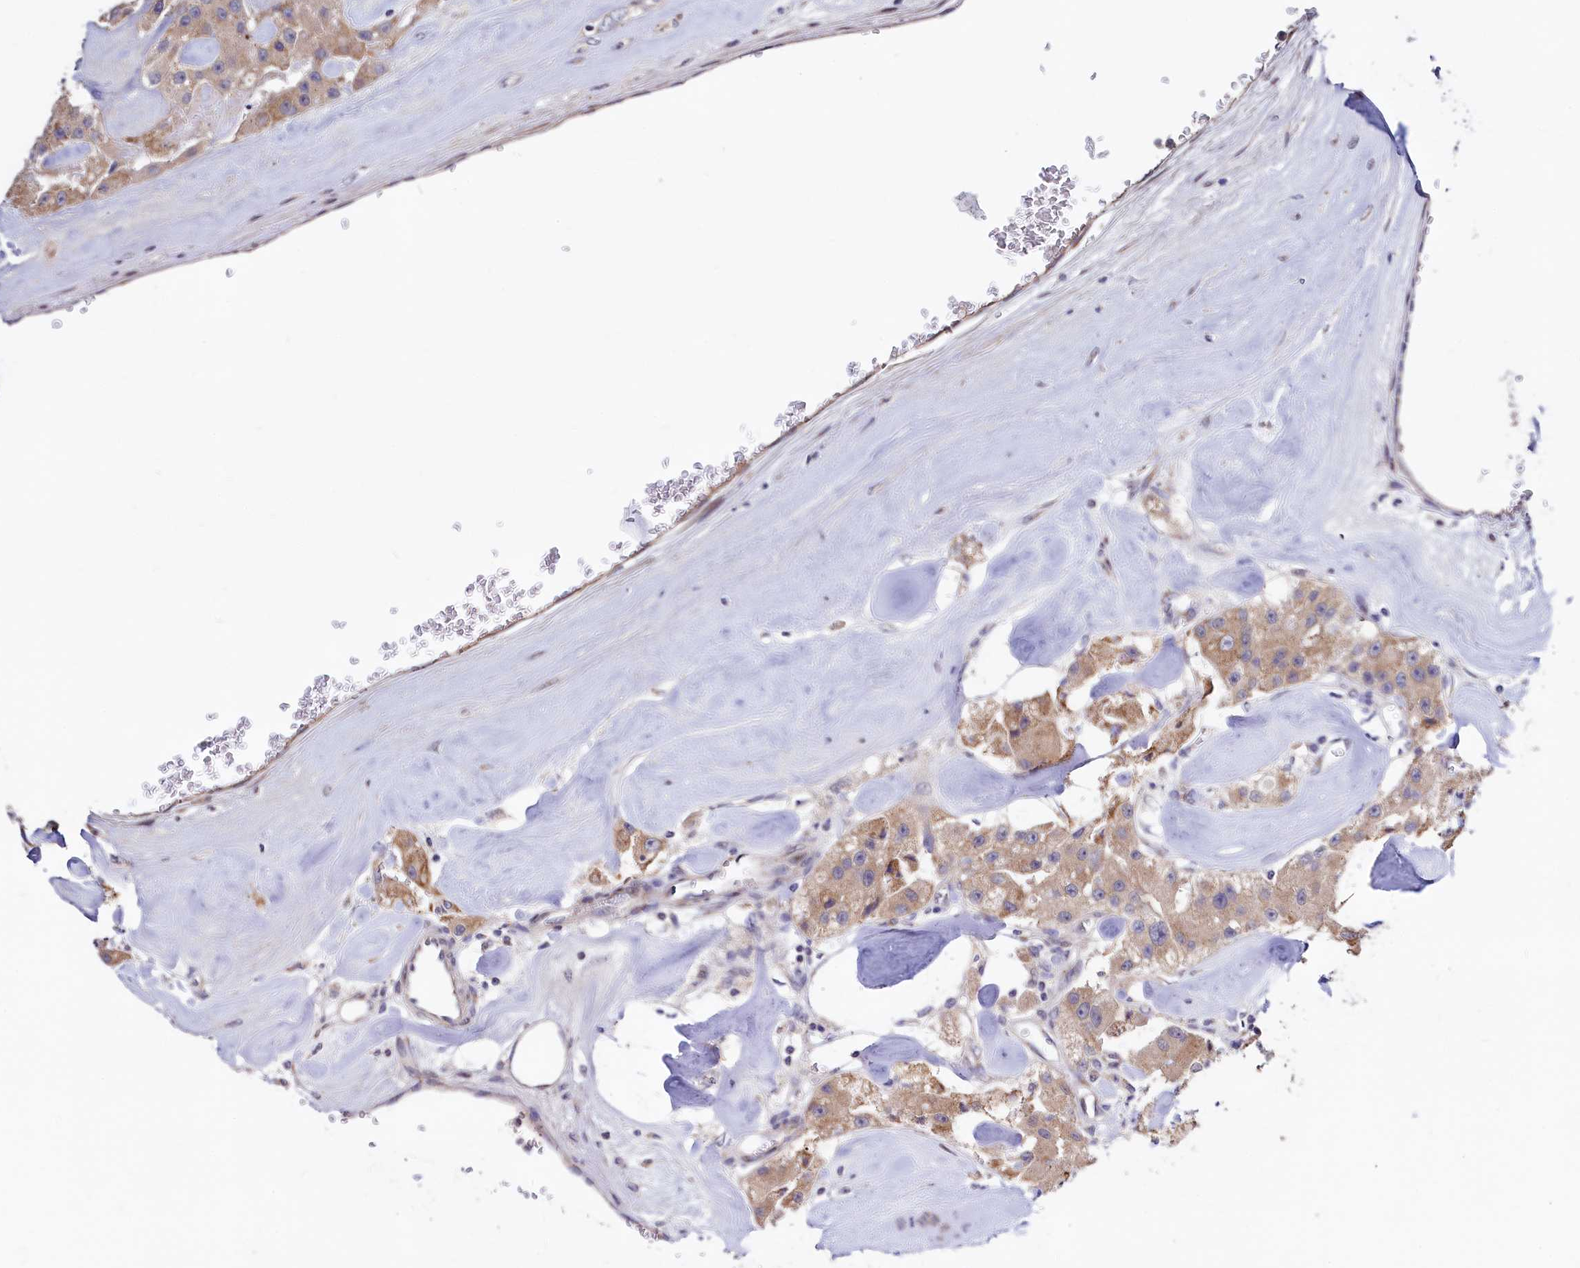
{"staining": {"intensity": "moderate", "quantity": ">75%", "location": "cytoplasmic/membranous"}, "tissue": "carcinoid", "cell_type": "Tumor cells", "image_type": "cancer", "snomed": [{"axis": "morphology", "description": "Carcinoid, malignant, NOS"}, {"axis": "topography", "description": "Pancreas"}], "caption": "Tumor cells demonstrate medium levels of moderate cytoplasmic/membranous positivity in approximately >75% of cells in human carcinoid.", "gene": "SEC24C", "patient": {"sex": "male", "age": 41}}